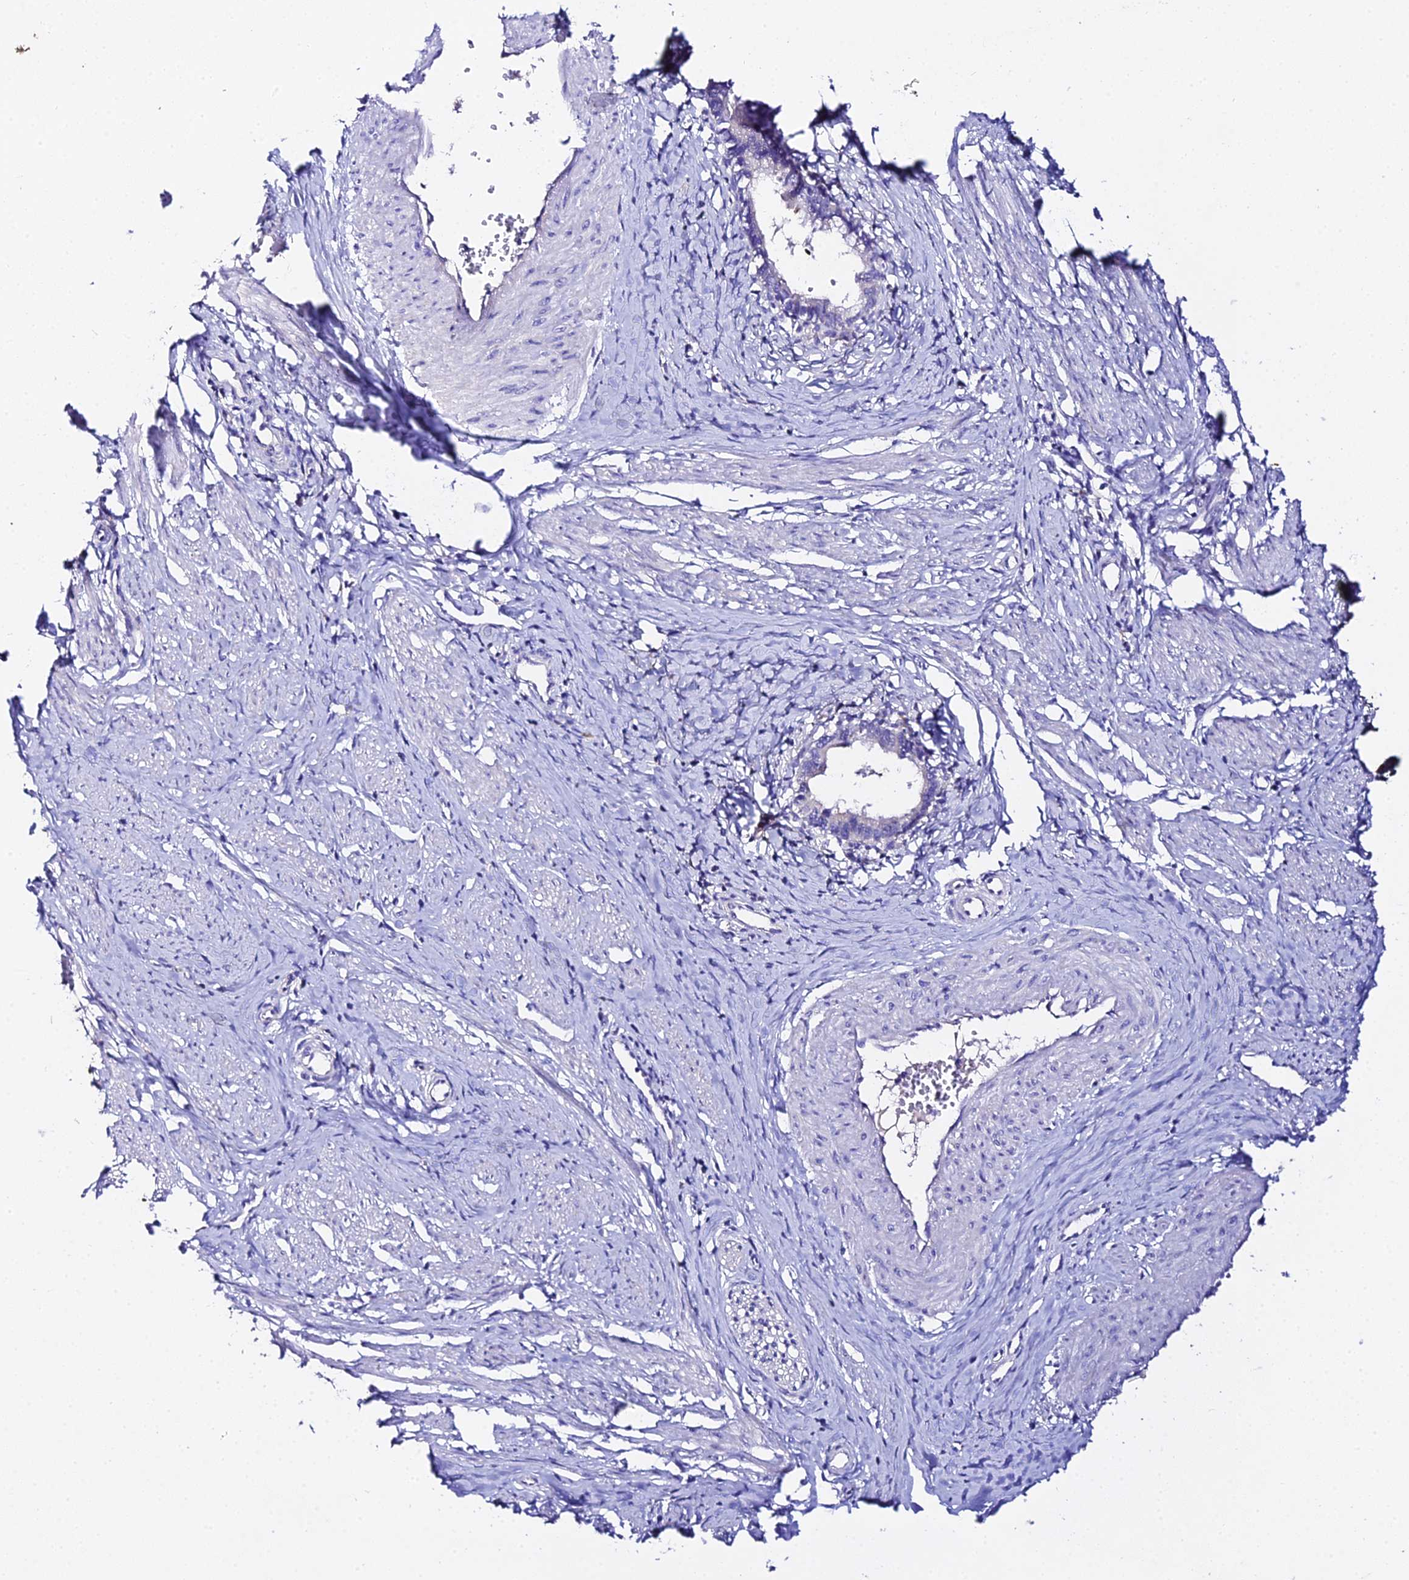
{"staining": {"intensity": "strong", "quantity": "<25%", "location": "cytoplasmic/membranous"}, "tissue": "cervical cancer", "cell_type": "Tumor cells", "image_type": "cancer", "snomed": [{"axis": "morphology", "description": "Adenocarcinoma, NOS"}, {"axis": "topography", "description": "Cervix"}], "caption": "Strong cytoplasmic/membranous protein expression is identified in approximately <25% of tumor cells in adenocarcinoma (cervical). Nuclei are stained in blue.", "gene": "TMEM117", "patient": {"sex": "female", "age": 36}}